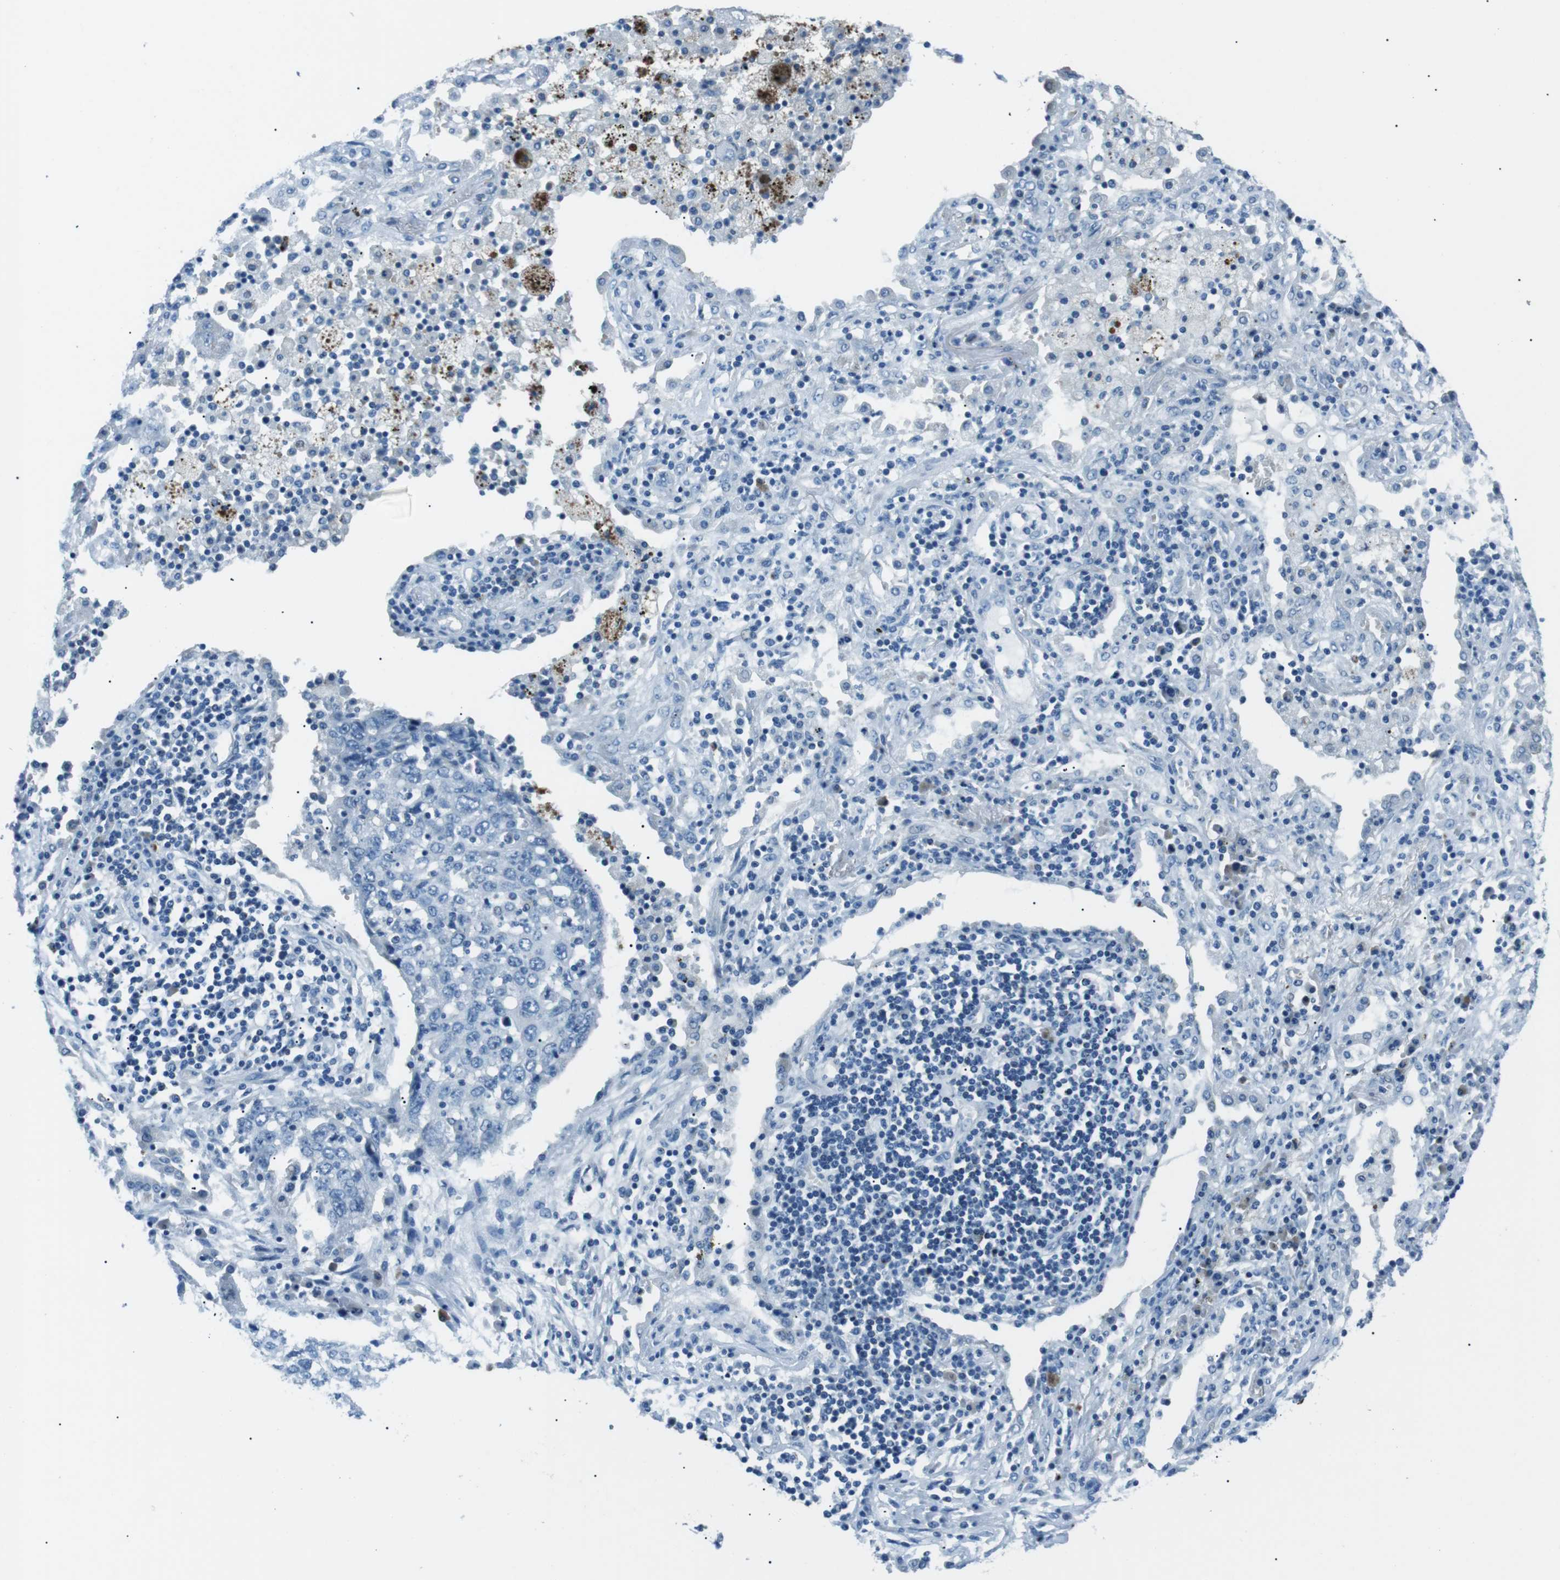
{"staining": {"intensity": "negative", "quantity": "none", "location": "none"}, "tissue": "lung cancer", "cell_type": "Tumor cells", "image_type": "cancer", "snomed": [{"axis": "morphology", "description": "Squamous cell carcinoma, NOS"}, {"axis": "topography", "description": "Lung"}], "caption": "Human lung cancer stained for a protein using immunohistochemistry demonstrates no staining in tumor cells.", "gene": "ST6GAL1", "patient": {"sex": "female", "age": 63}}